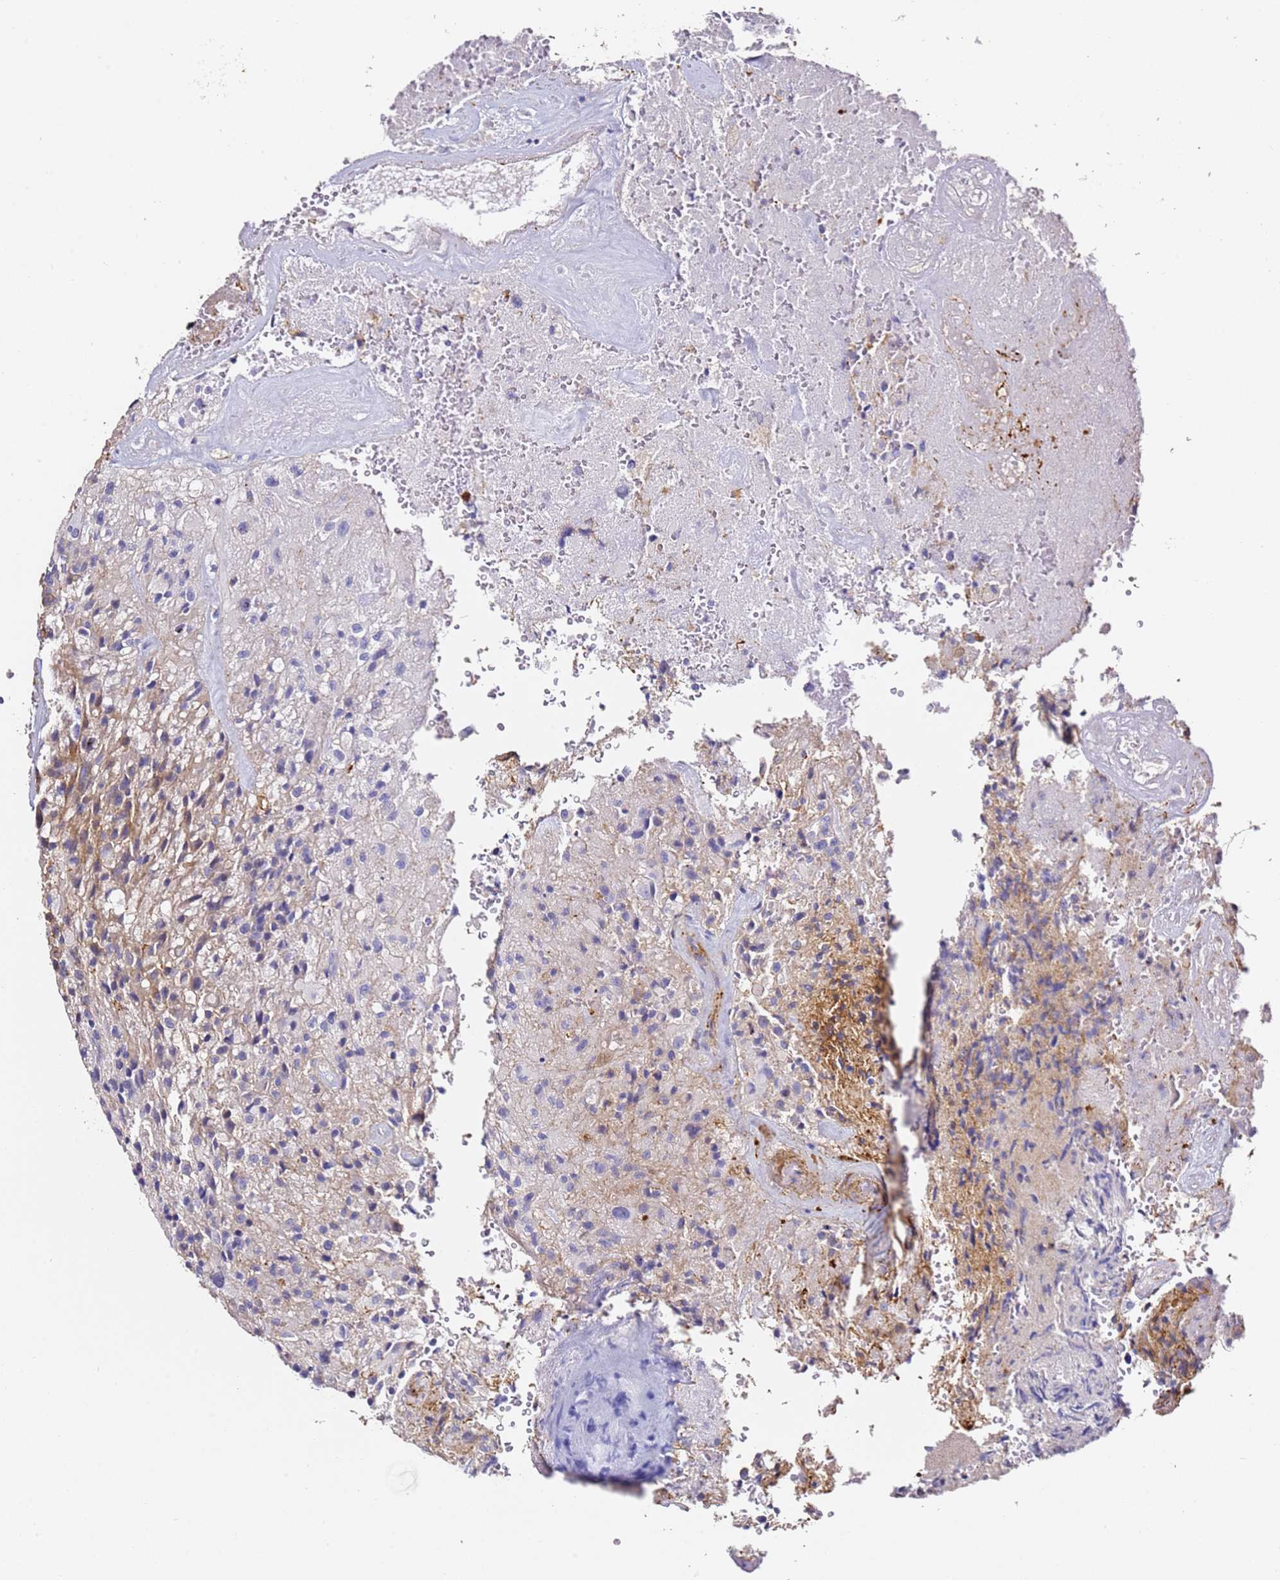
{"staining": {"intensity": "negative", "quantity": "none", "location": "none"}, "tissue": "glioma", "cell_type": "Tumor cells", "image_type": "cancer", "snomed": [{"axis": "morphology", "description": "Normal tissue, NOS"}, {"axis": "morphology", "description": "Glioma, malignant, High grade"}, {"axis": "topography", "description": "Cerebral cortex"}], "caption": "Tumor cells are negative for brown protein staining in malignant glioma (high-grade).", "gene": "ZNF671", "patient": {"sex": "male", "age": 56}}